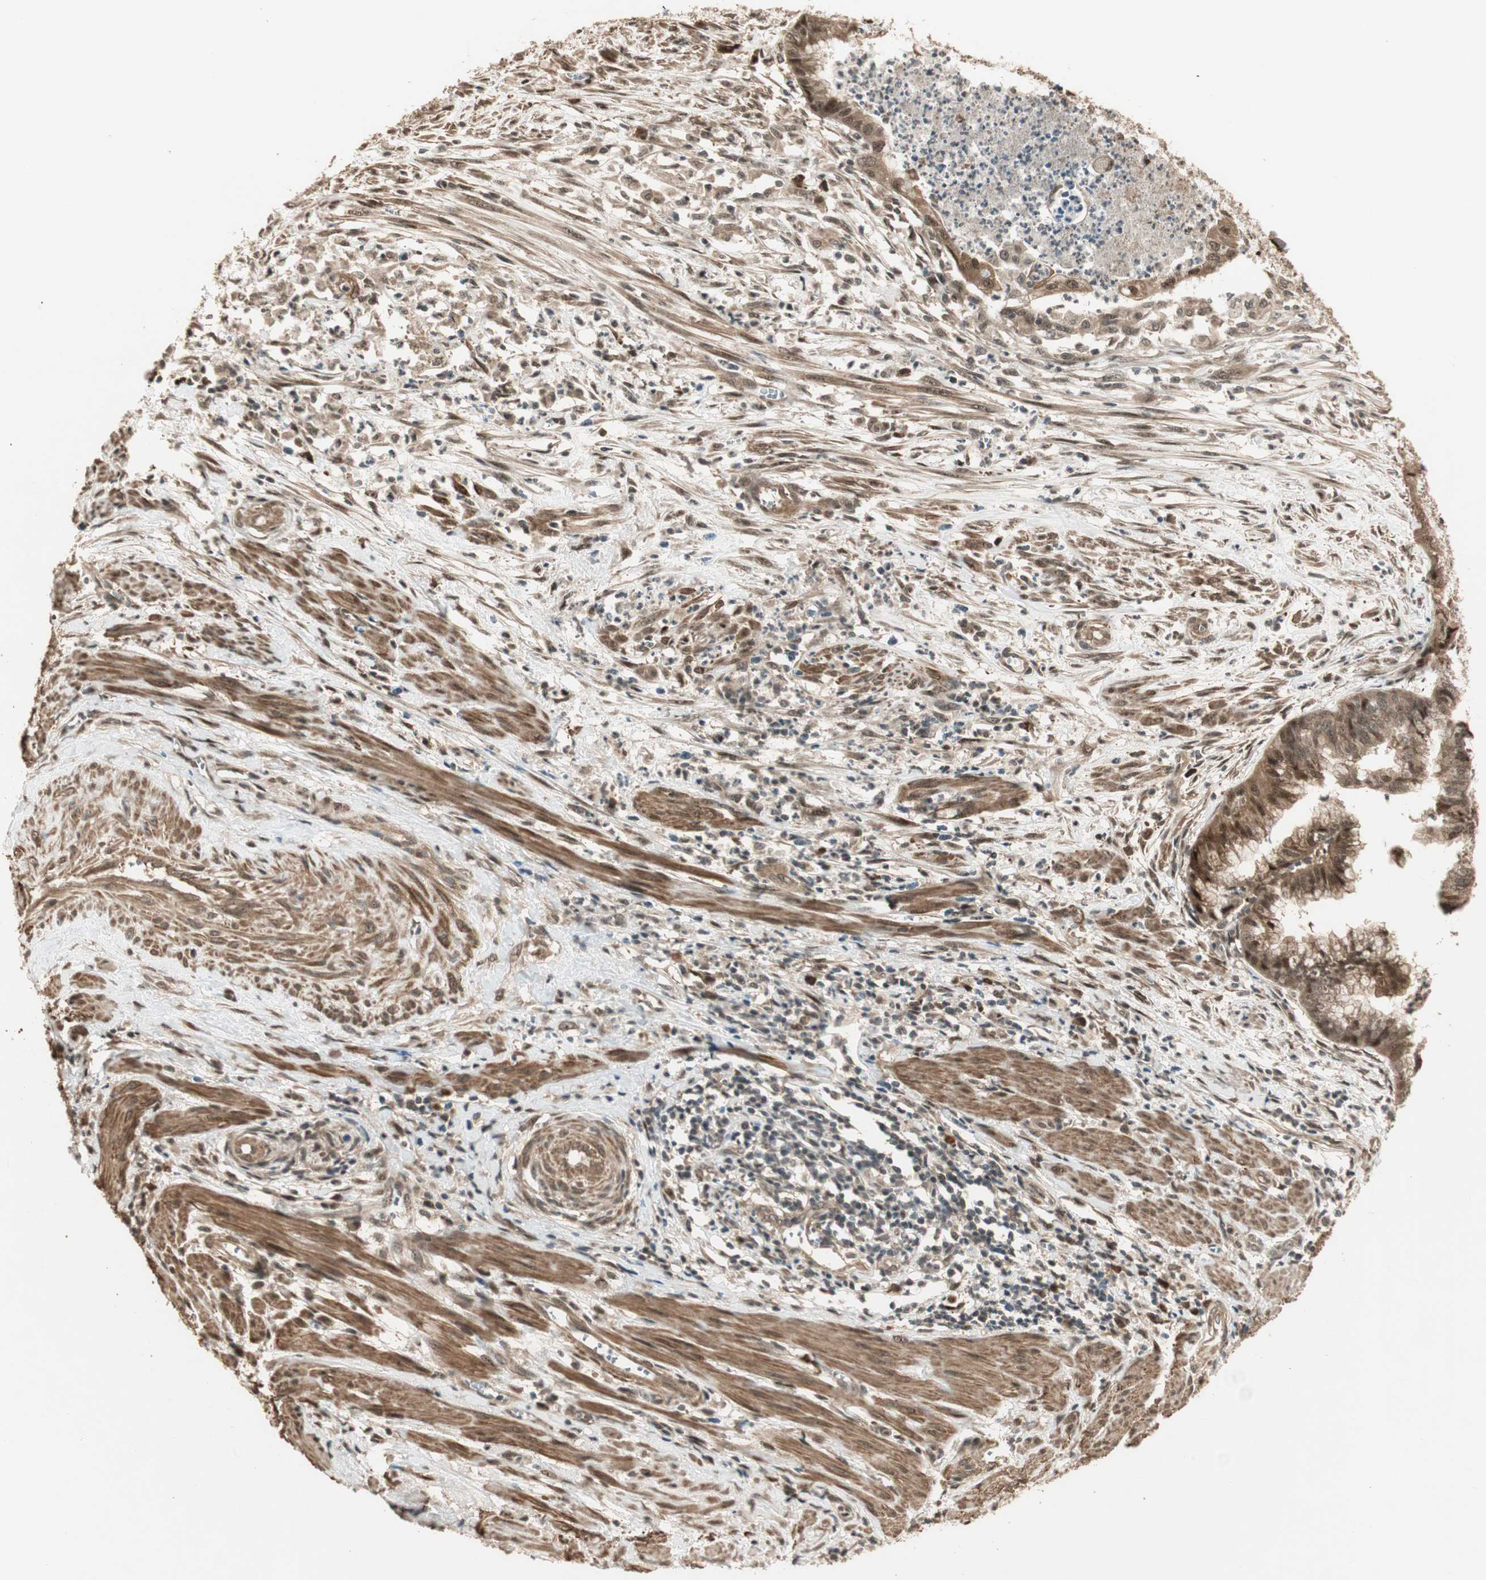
{"staining": {"intensity": "strong", "quantity": ">75%", "location": "cytoplasmic/membranous,nuclear"}, "tissue": "endometrial cancer", "cell_type": "Tumor cells", "image_type": "cancer", "snomed": [{"axis": "morphology", "description": "Necrosis, NOS"}, {"axis": "morphology", "description": "Adenocarcinoma, NOS"}, {"axis": "topography", "description": "Endometrium"}], "caption": "The photomicrograph reveals a brown stain indicating the presence of a protein in the cytoplasmic/membranous and nuclear of tumor cells in endometrial cancer.", "gene": "ZSCAN31", "patient": {"sex": "female", "age": 79}}